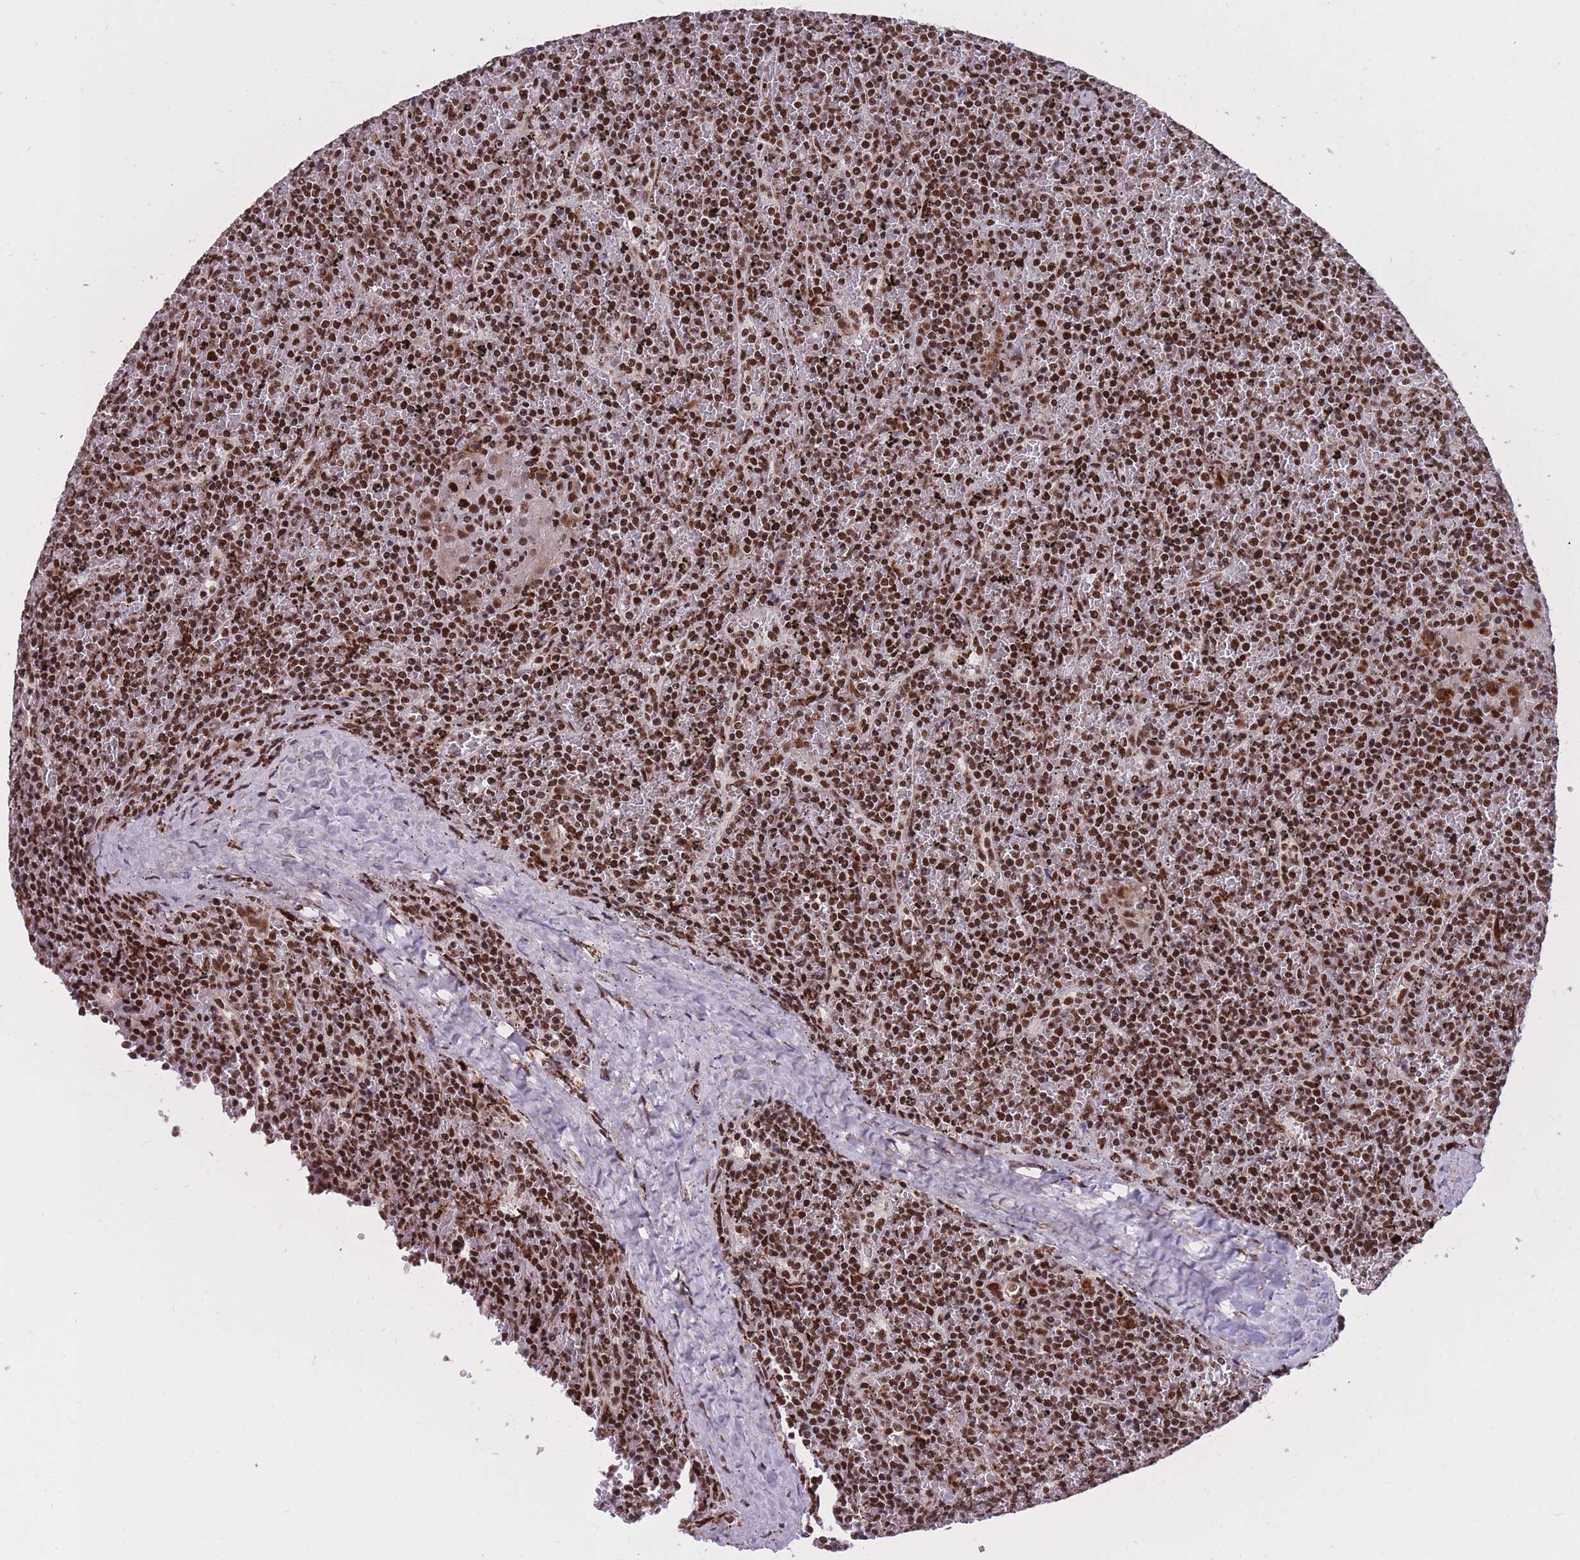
{"staining": {"intensity": "strong", "quantity": ">75%", "location": "nuclear"}, "tissue": "lymphoma", "cell_type": "Tumor cells", "image_type": "cancer", "snomed": [{"axis": "morphology", "description": "Malignant lymphoma, non-Hodgkin's type, Low grade"}, {"axis": "topography", "description": "Spleen"}], "caption": "The micrograph displays immunohistochemical staining of low-grade malignant lymphoma, non-Hodgkin's type. There is strong nuclear expression is seen in approximately >75% of tumor cells.", "gene": "PRPF19", "patient": {"sex": "female", "age": 19}}